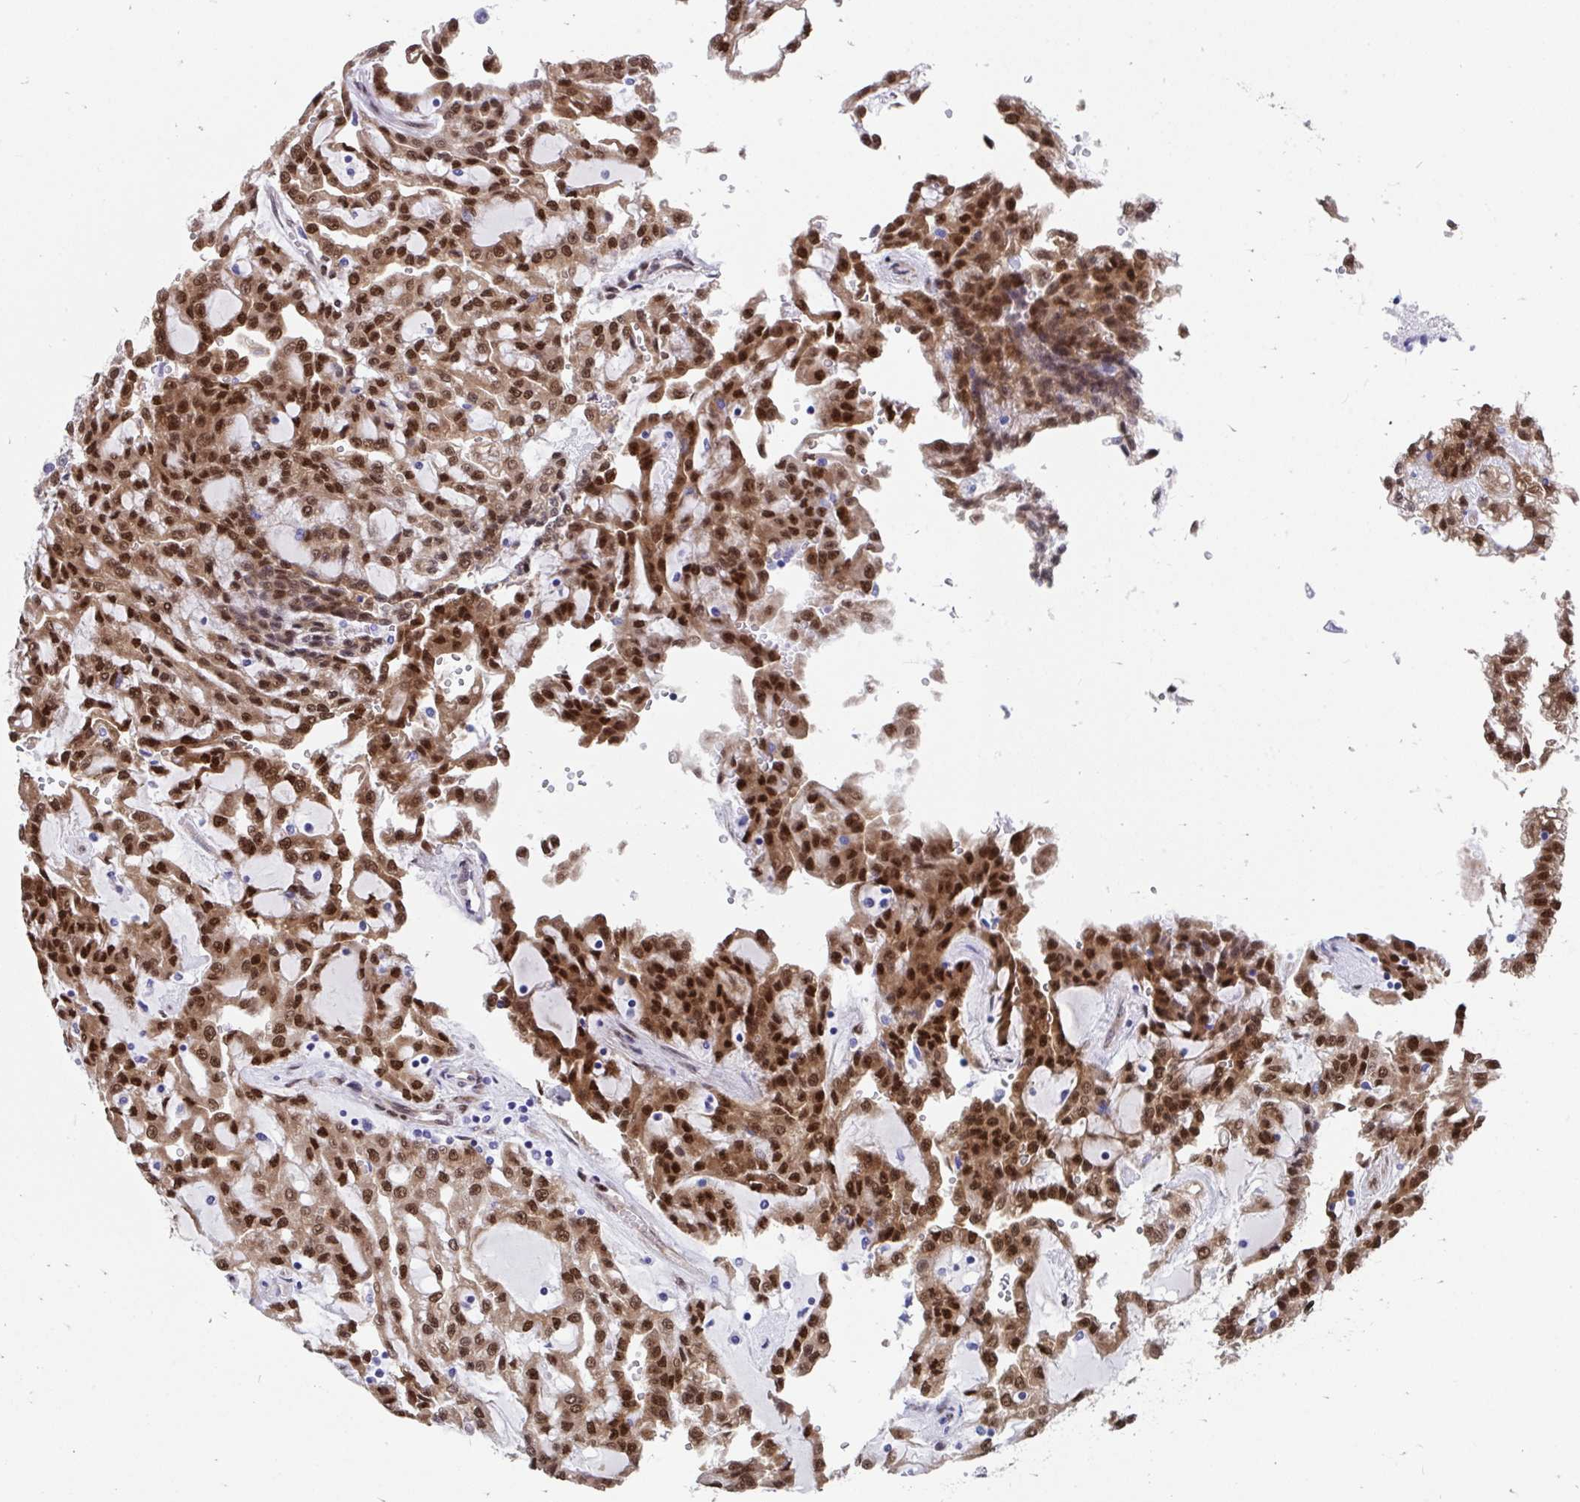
{"staining": {"intensity": "strong", "quantity": ">75%", "location": "cytoplasmic/membranous,nuclear"}, "tissue": "renal cancer", "cell_type": "Tumor cells", "image_type": "cancer", "snomed": [{"axis": "morphology", "description": "Adenocarcinoma, NOS"}, {"axis": "topography", "description": "Kidney"}], "caption": "Immunohistochemistry staining of renal cancer, which displays high levels of strong cytoplasmic/membranous and nuclear staining in approximately >75% of tumor cells indicating strong cytoplasmic/membranous and nuclear protein staining. The staining was performed using DAB (3,3'-diaminobenzidine) (brown) for protein detection and nuclei were counterstained in hematoxylin (blue).", "gene": "RBPMS", "patient": {"sex": "male", "age": 63}}